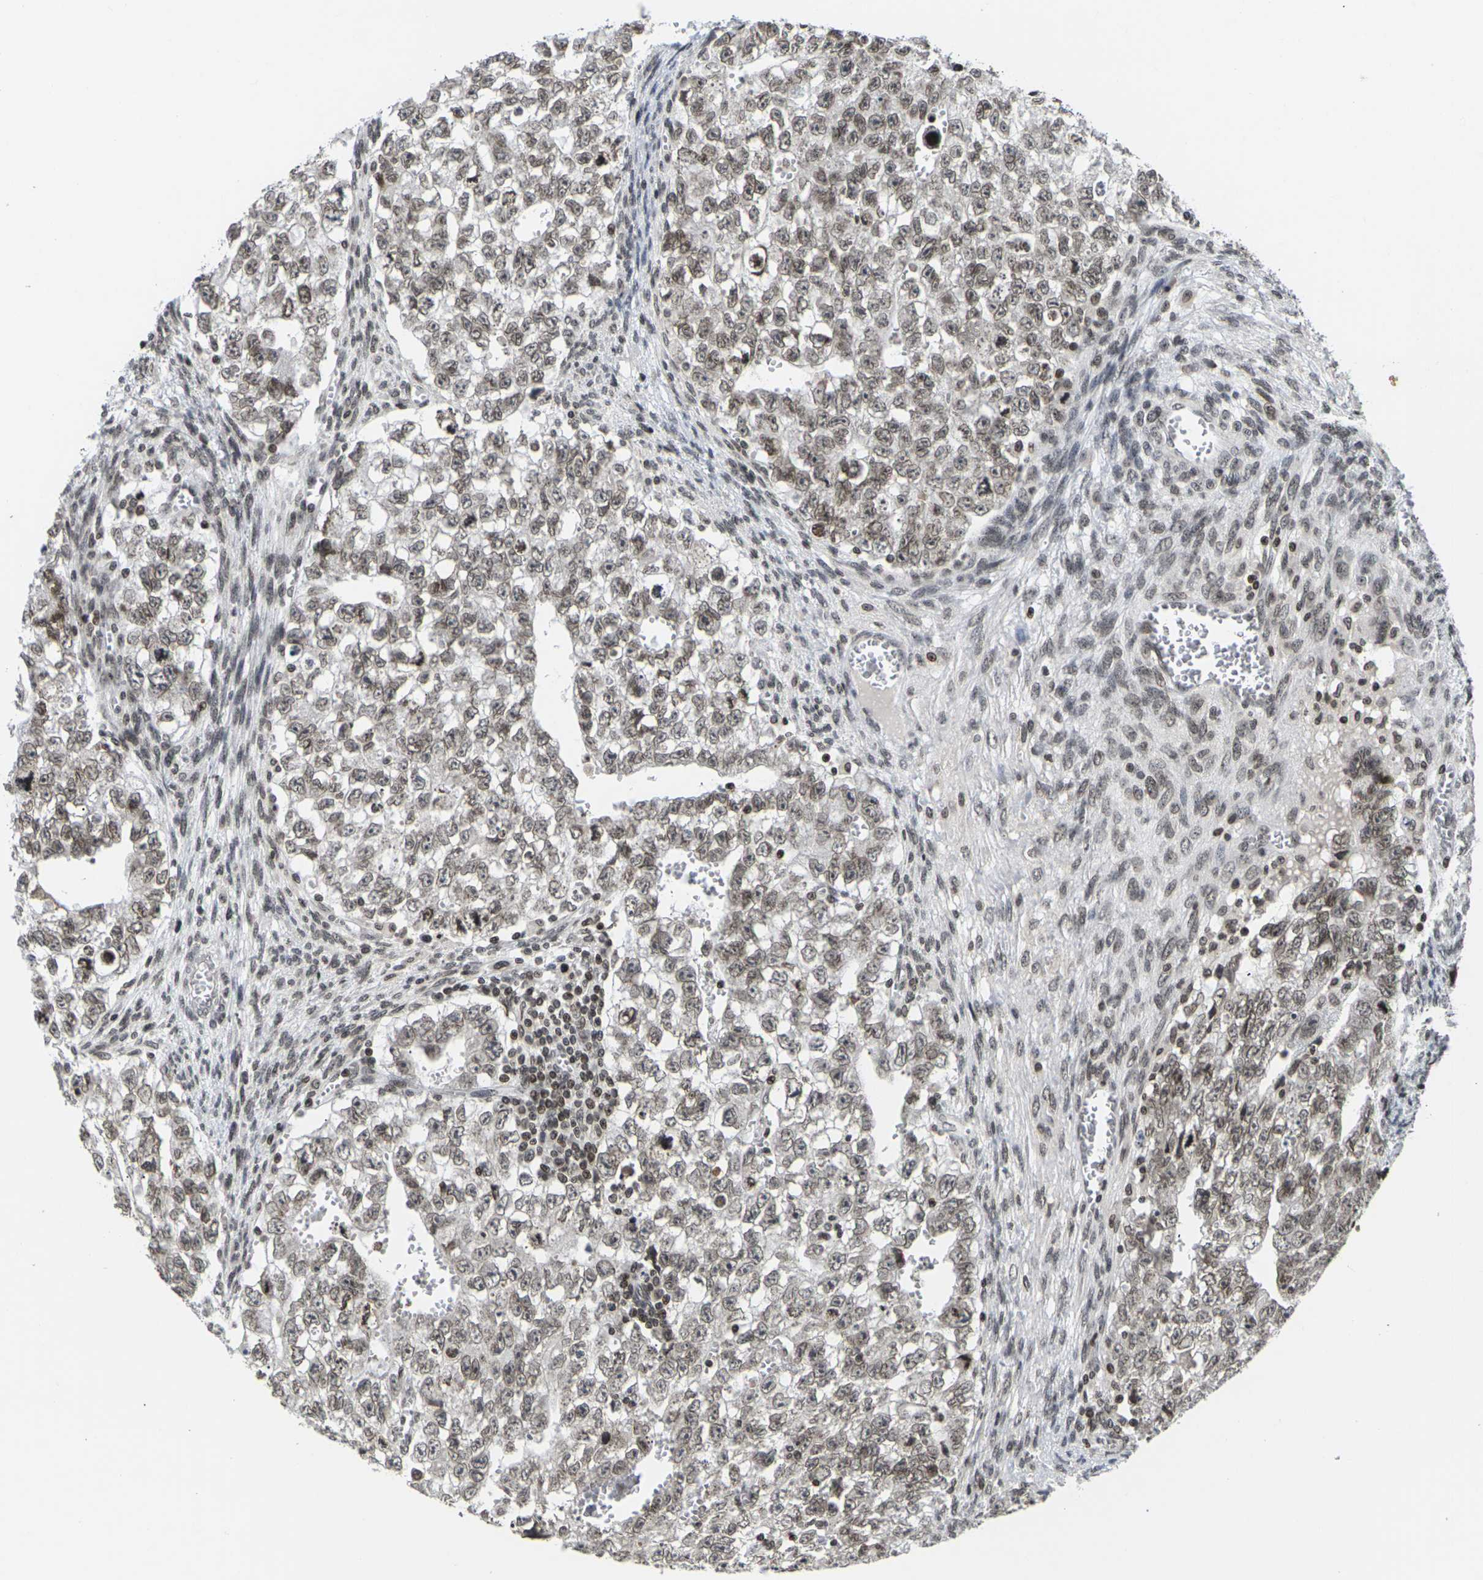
{"staining": {"intensity": "moderate", "quantity": ">75%", "location": "nuclear"}, "tissue": "testis cancer", "cell_type": "Tumor cells", "image_type": "cancer", "snomed": [{"axis": "morphology", "description": "Seminoma, NOS"}, {"axis": "morphology", "description": "Carcinoma, Embryonal, NOS"}, {"axis": "topography", "description": "Testis"}], "caption": "Immunohistochemistry micrograph of neoplastic tissue: testis cancer (seminoma) stained using immunohistochemistry shows medium levels of moderate protein expression localized specifically in the nuclear of tumor cells, appearing as a nuclear brown color.", "gene": "ETV5", "patient": {"sex": "male", "age": 38}}